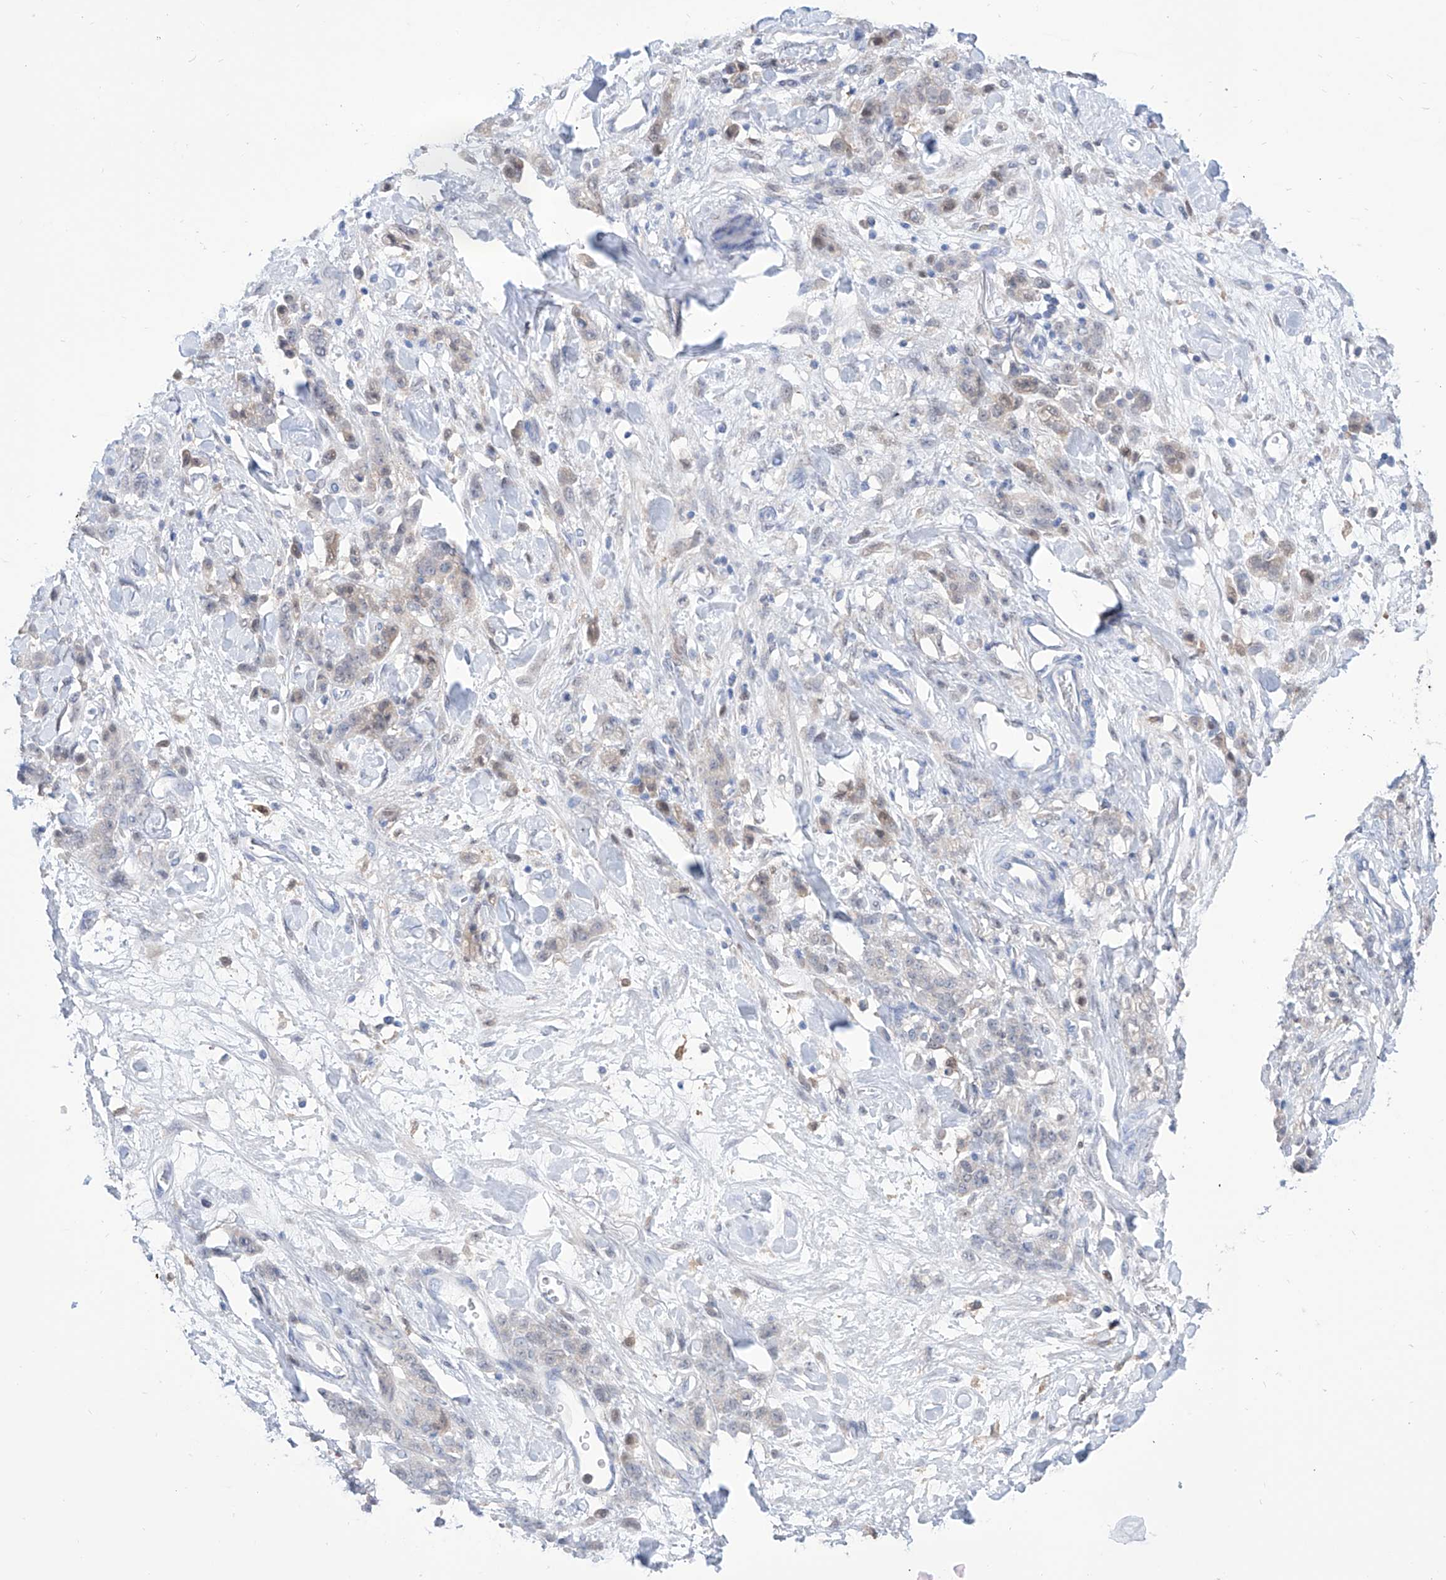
{"staining": {"intensity": "weak", "quantity": "<25%", "location": "cytoplasmic/membranous"}, "tissue": "stomach cancer", "cell_type": "Tumor cells", "image_type": "cancer", "snomed": [{"axis": "morphology", "description": "Normal tissue, NOS"}, {"axis": "morphology", "description": "Adenocarcinoma, NOS"}, {"axis": "topography", "description": "Stomach"}], "caption": "Stomach adenocarcinoma stained for a protein using IHC displays no positivity tumor cells.", "gene": "PDXK", "patient": {"sex": "male", "age": 82}}